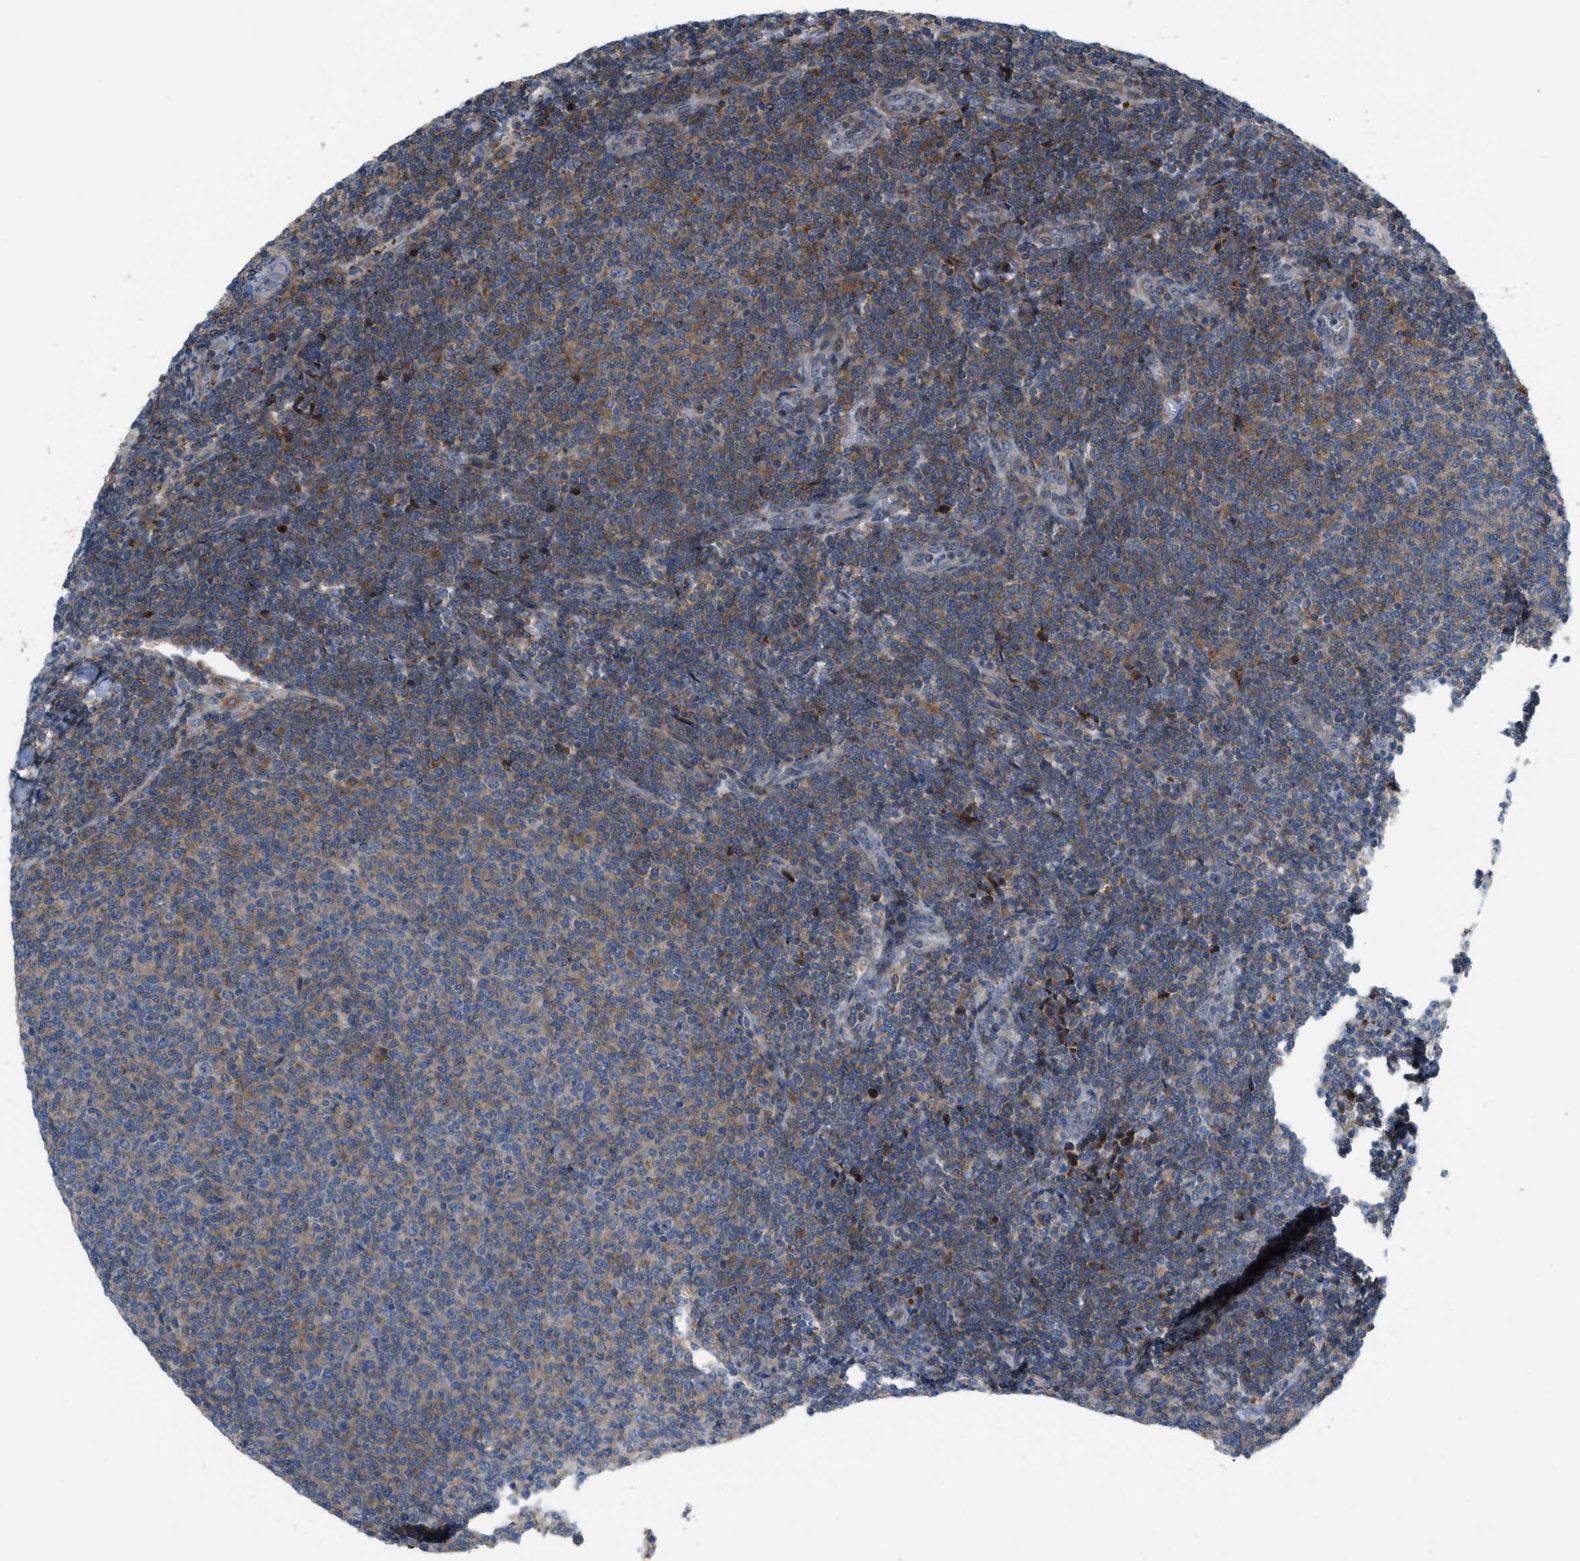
{"staining": {"intensity": "weak", "quantity": "25%-75%", "location": "cytoplasmic/membranous"}, "tissue": "lymphoma", "cell_type": "Tumor cells", "image_type": "cancer", "snomed": [{"axis": "morphology", "description": "Malignant lymphoma, non-Hodgkin's type, Low grade"}, {"axis": "topography", "description": "Lymph node"}], "caption": "Approximately 25%-75% of tumor cells in human lymphoma demonstrate weak cytoplasmic/membranous protein positivity as visualized by brown immunohistochemical staining.", "gene": "DIPK1A", "patient": {"sex": "male", "age": 66}}